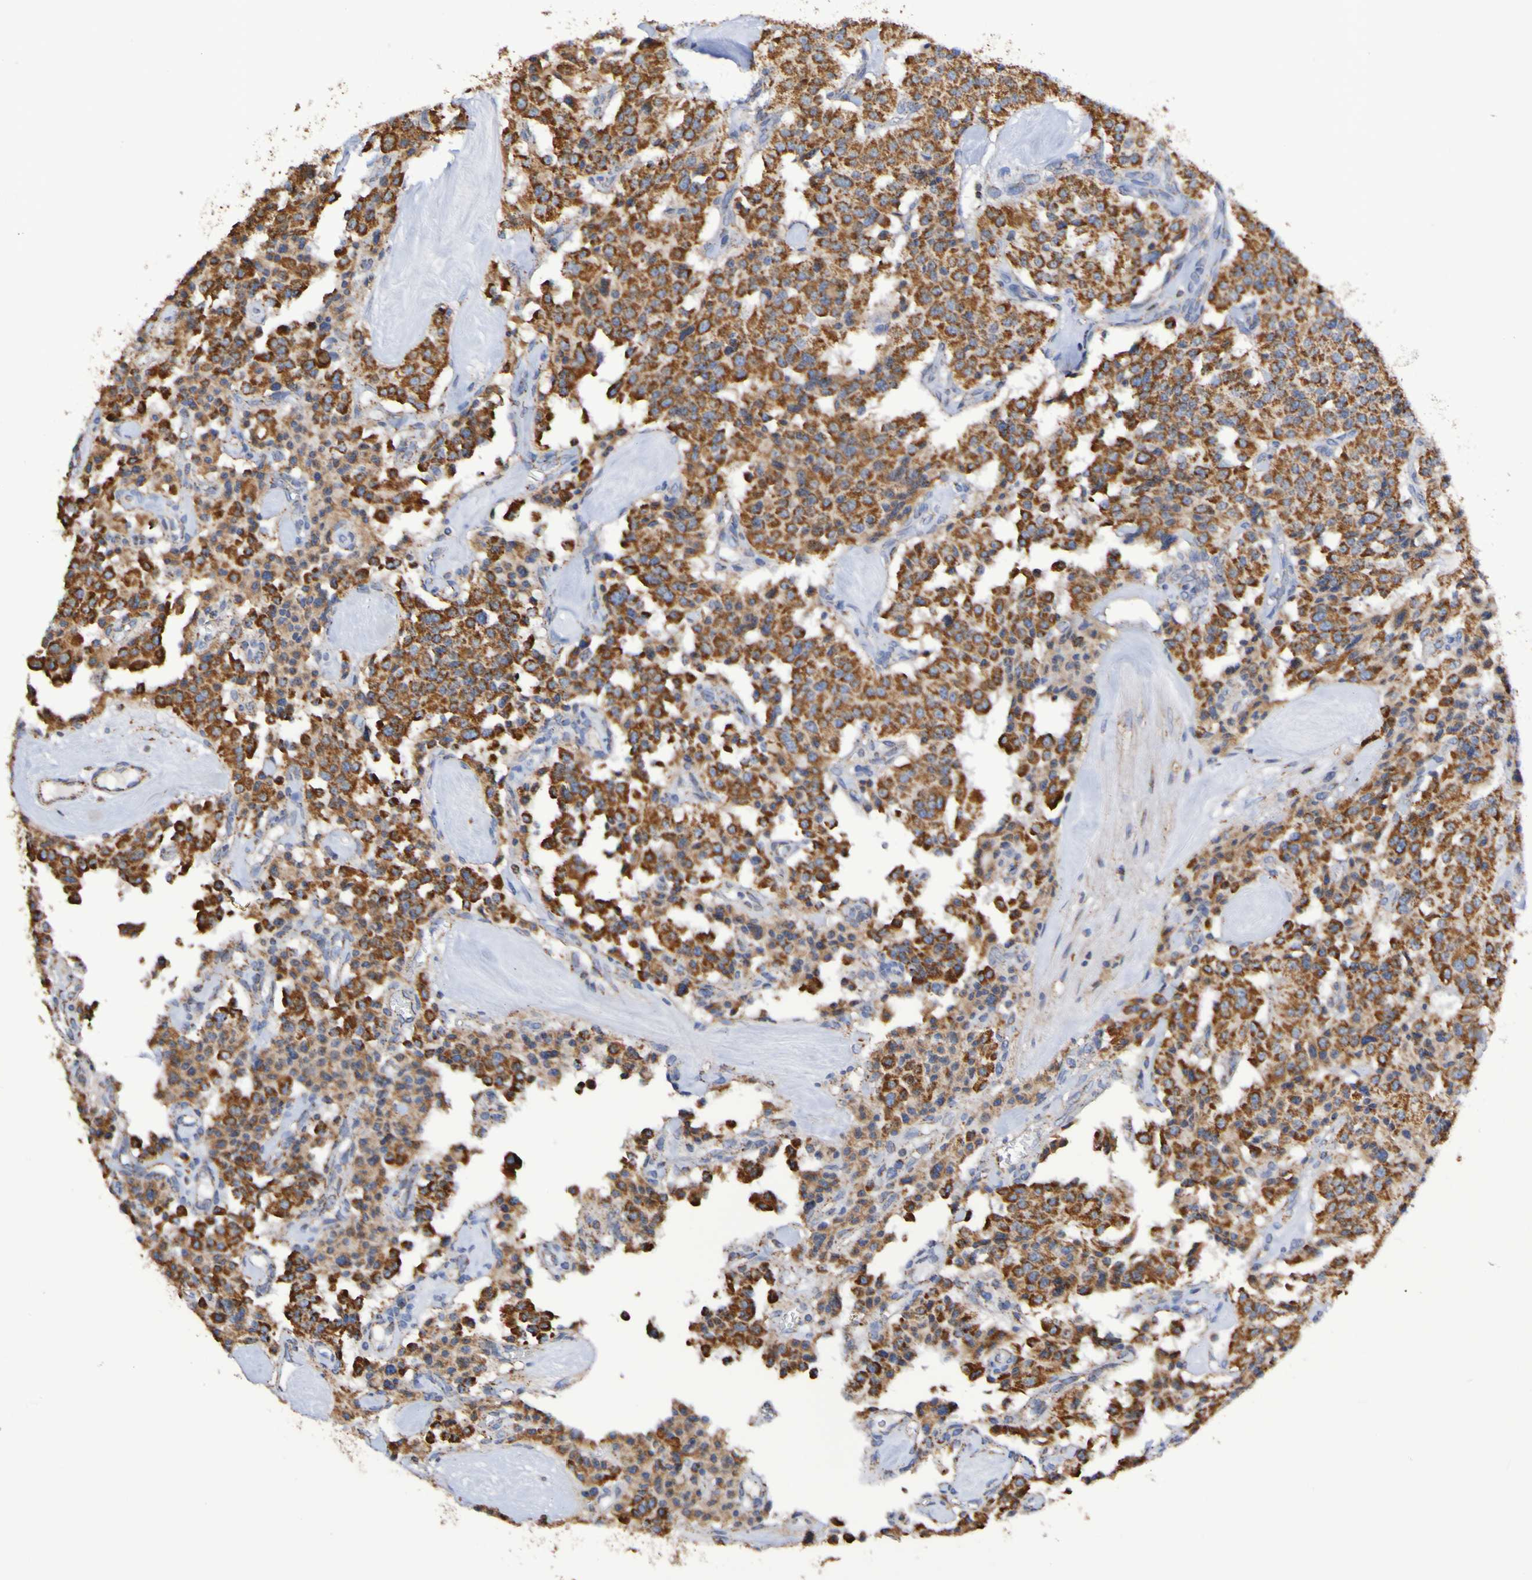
{"staining": {"intensity": "strong", "quantity": ">75%", "location": "cytoplasmic/membranous"}, "tissue": "carcinoid", "cell_type": "Tumor cells", "image_type": "cancer", "snomed": [{"axis": "morphology", "description": "Carcinoid, malignant, NOS"}, {"axis": "topography", "description": "Lung"}], "caption": "Tumor cells demonstrate high levels of strong cytoplasmic/membranous staining in approximately >75% of cells in human malignant carcinoid.", "gene": "IL18R1", "patient": {"sex": "male", "age": 30}}